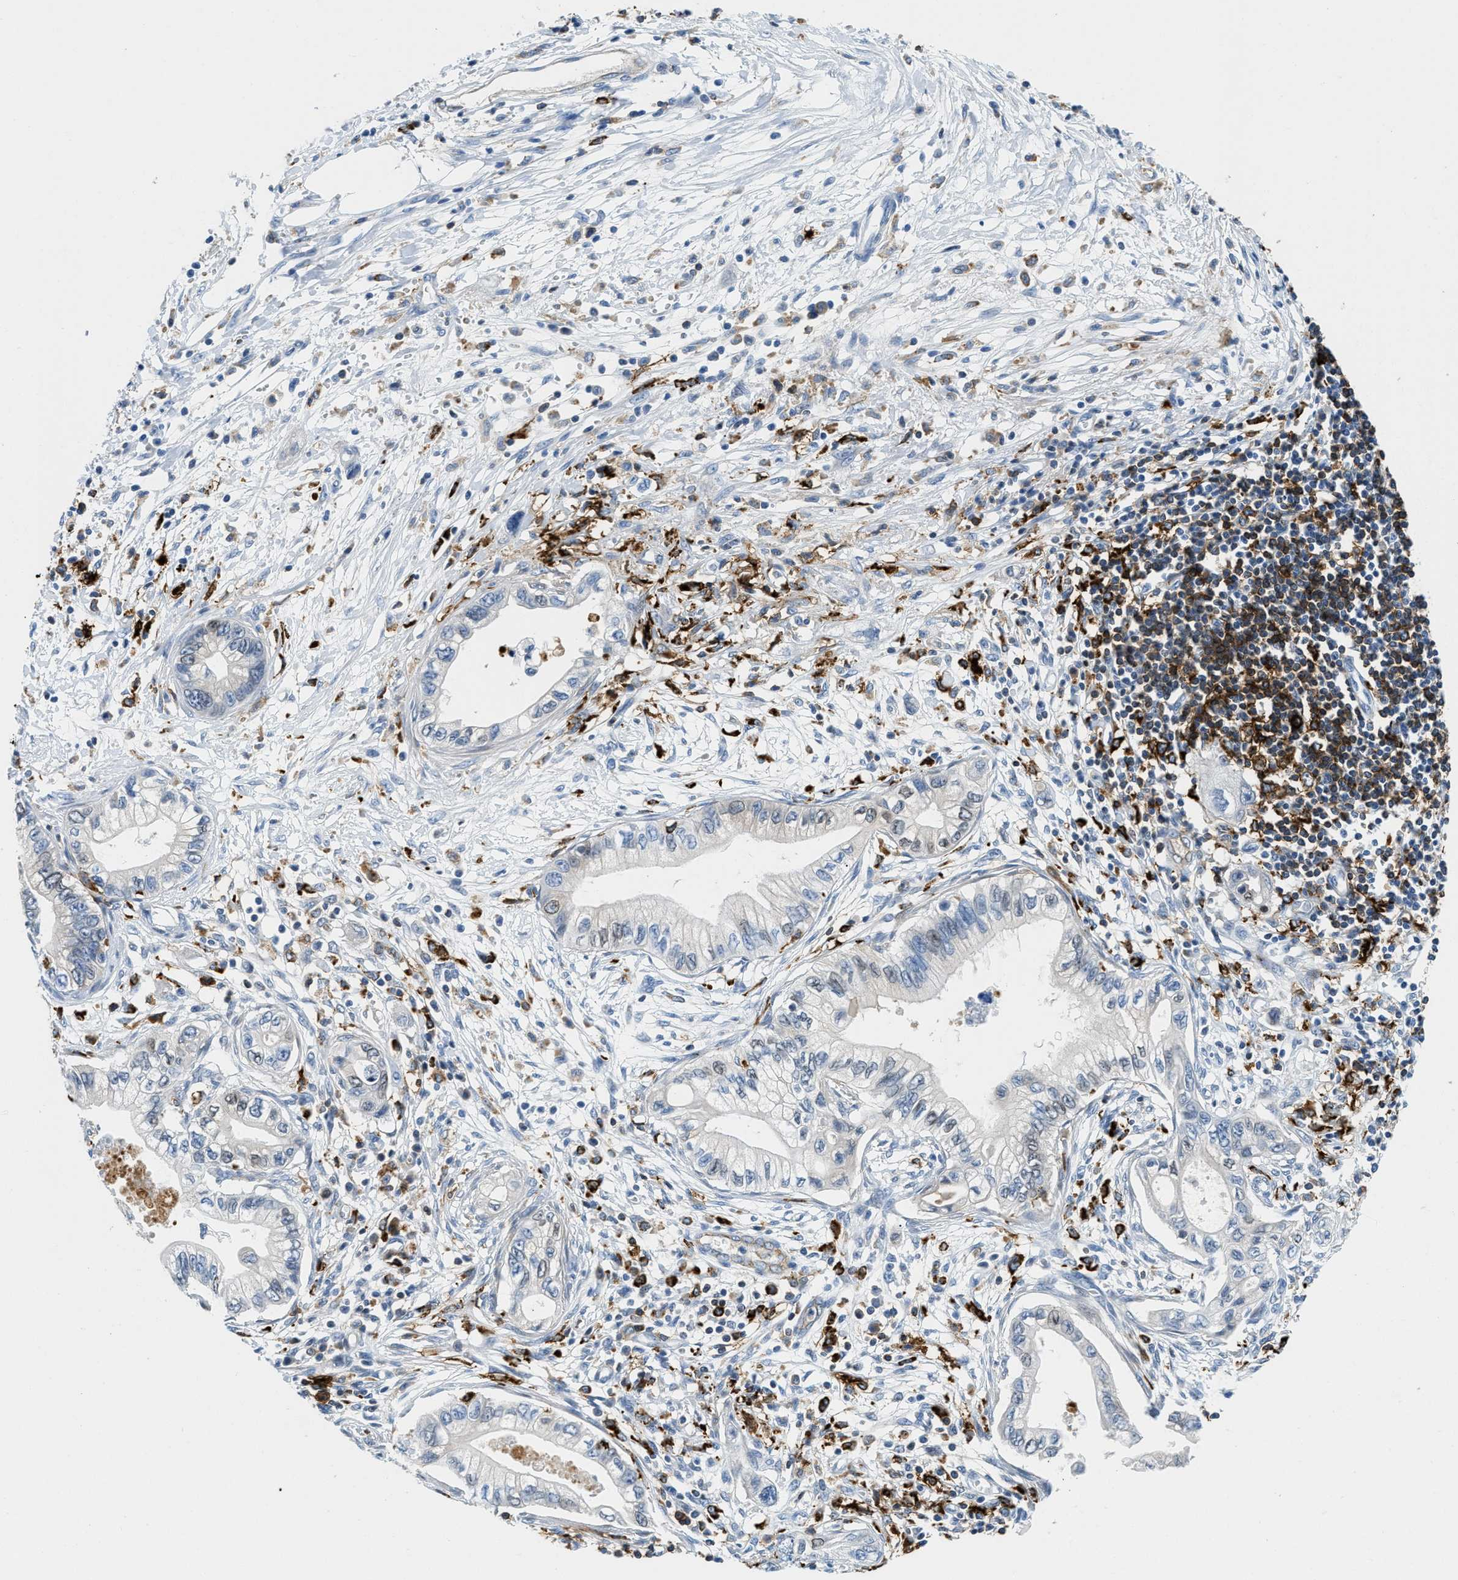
{"staining": {"intensity": "negative", "quantity": "none", "location": "none"}, "tissue": "pancreatic cancer", "cell_type": "Tumor cells", "image_type": "cancer", "snomed": [{"axis": "morphology", "description": "Adenocarcinoma, NOS"}, {"axis": "topography", "description": "Pancreas"}], "caption": "Immunohistochemistry (IHC) photomicrograph of human adenocarcinoma (pancreatic) stained for a protein (brown), which shows no positivity in tumor cells.", "gene": "CD226", "patient": {"sex": "male", "age": 56}}